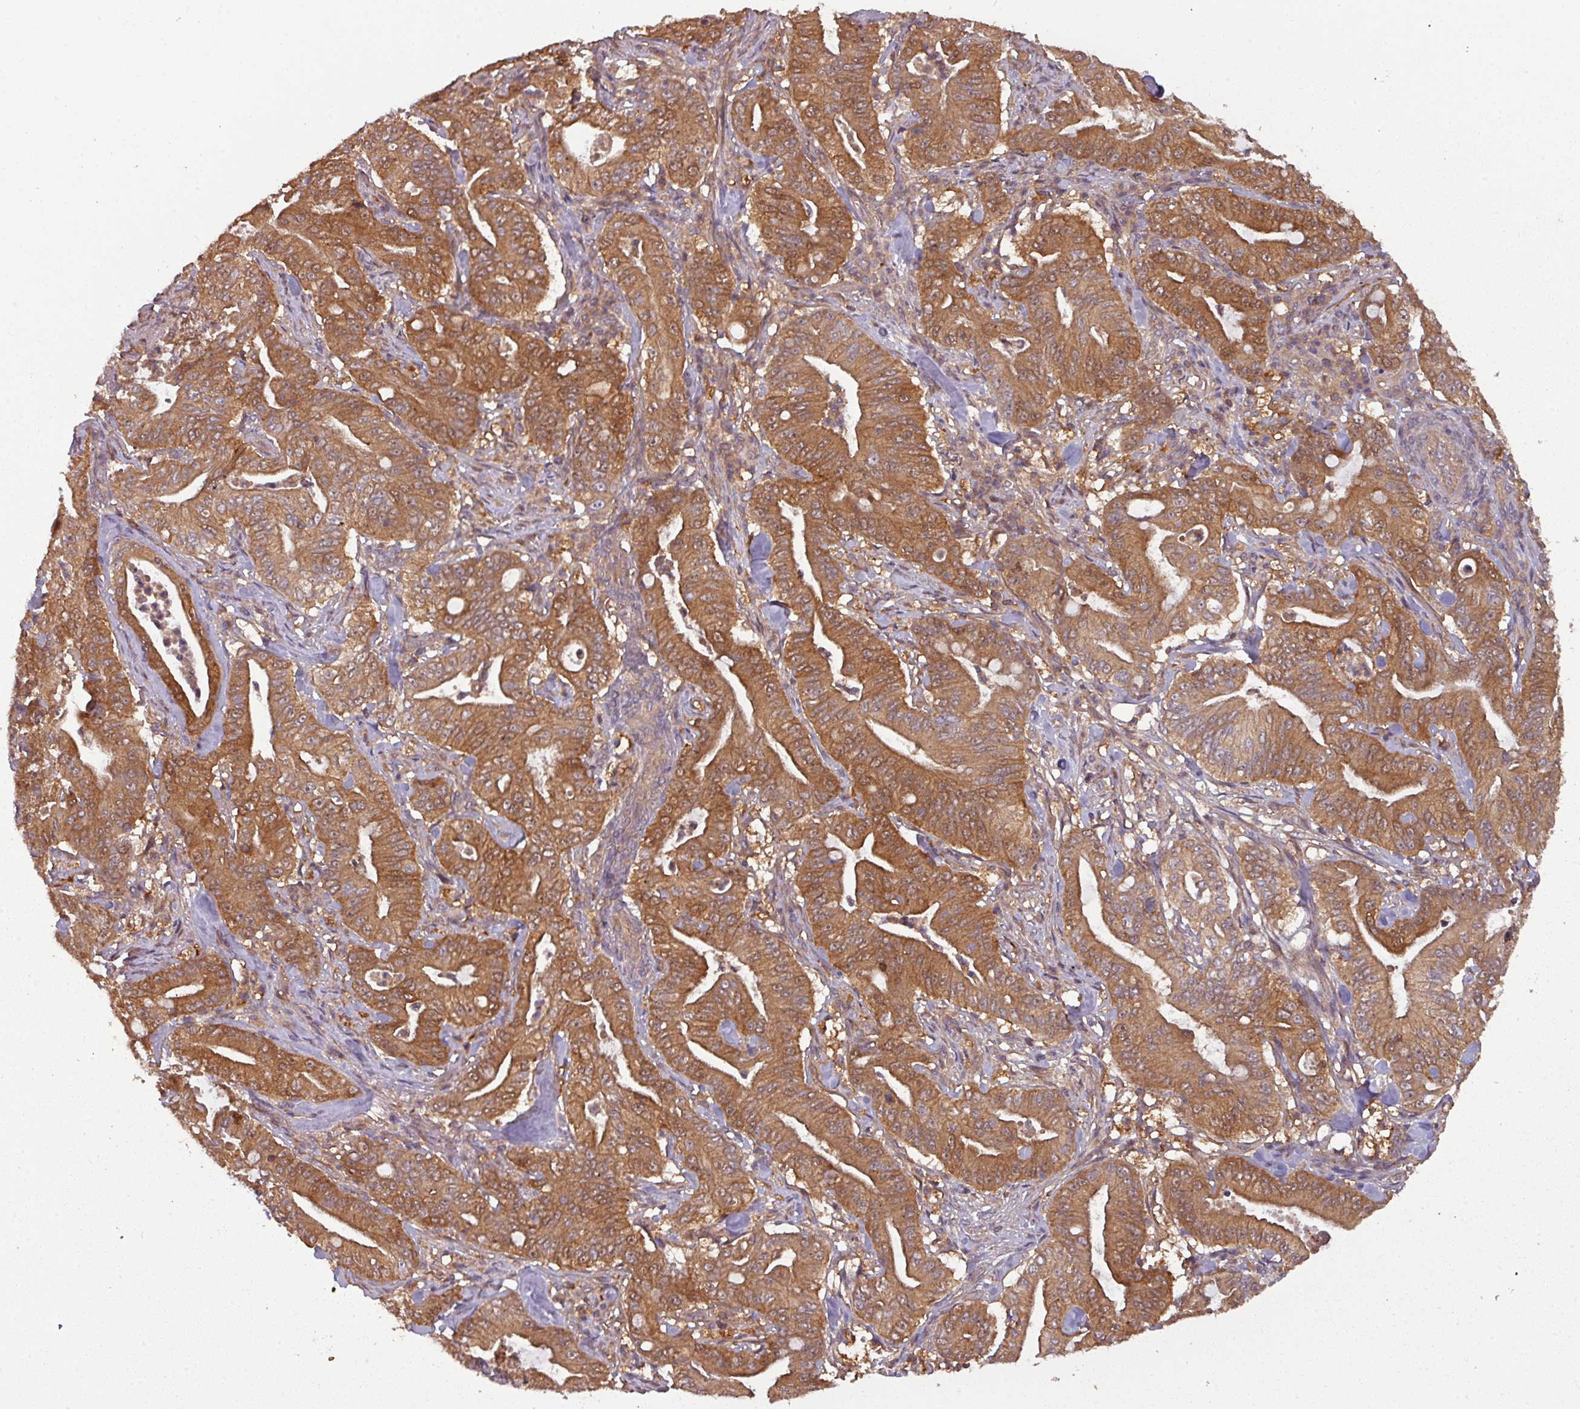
{"staining": {"intensity": "strong", "quantity": ">75%", "location": "cytoplasmic/membranous"}, "tissue": "pancreatic cancer", "cell_type": "Tumor cells", "image_type": "cancer", "snomed": [{"axis": "morphology", "description": "Adenocarcinoma, NOS"}, {"axis": "topography", "description": "Pancreas"}], "caption": "Pancreatic adenocarcinoma was stained to show a protein in brown. There is high levels of strong cytoplasmic/membranous expression in about >75% of tumor cells. (DAB = brown stain, brightfield microscopy at high magnification).", "gene": "GSKIP", "patient": {"sex": "male", "age": 71}}